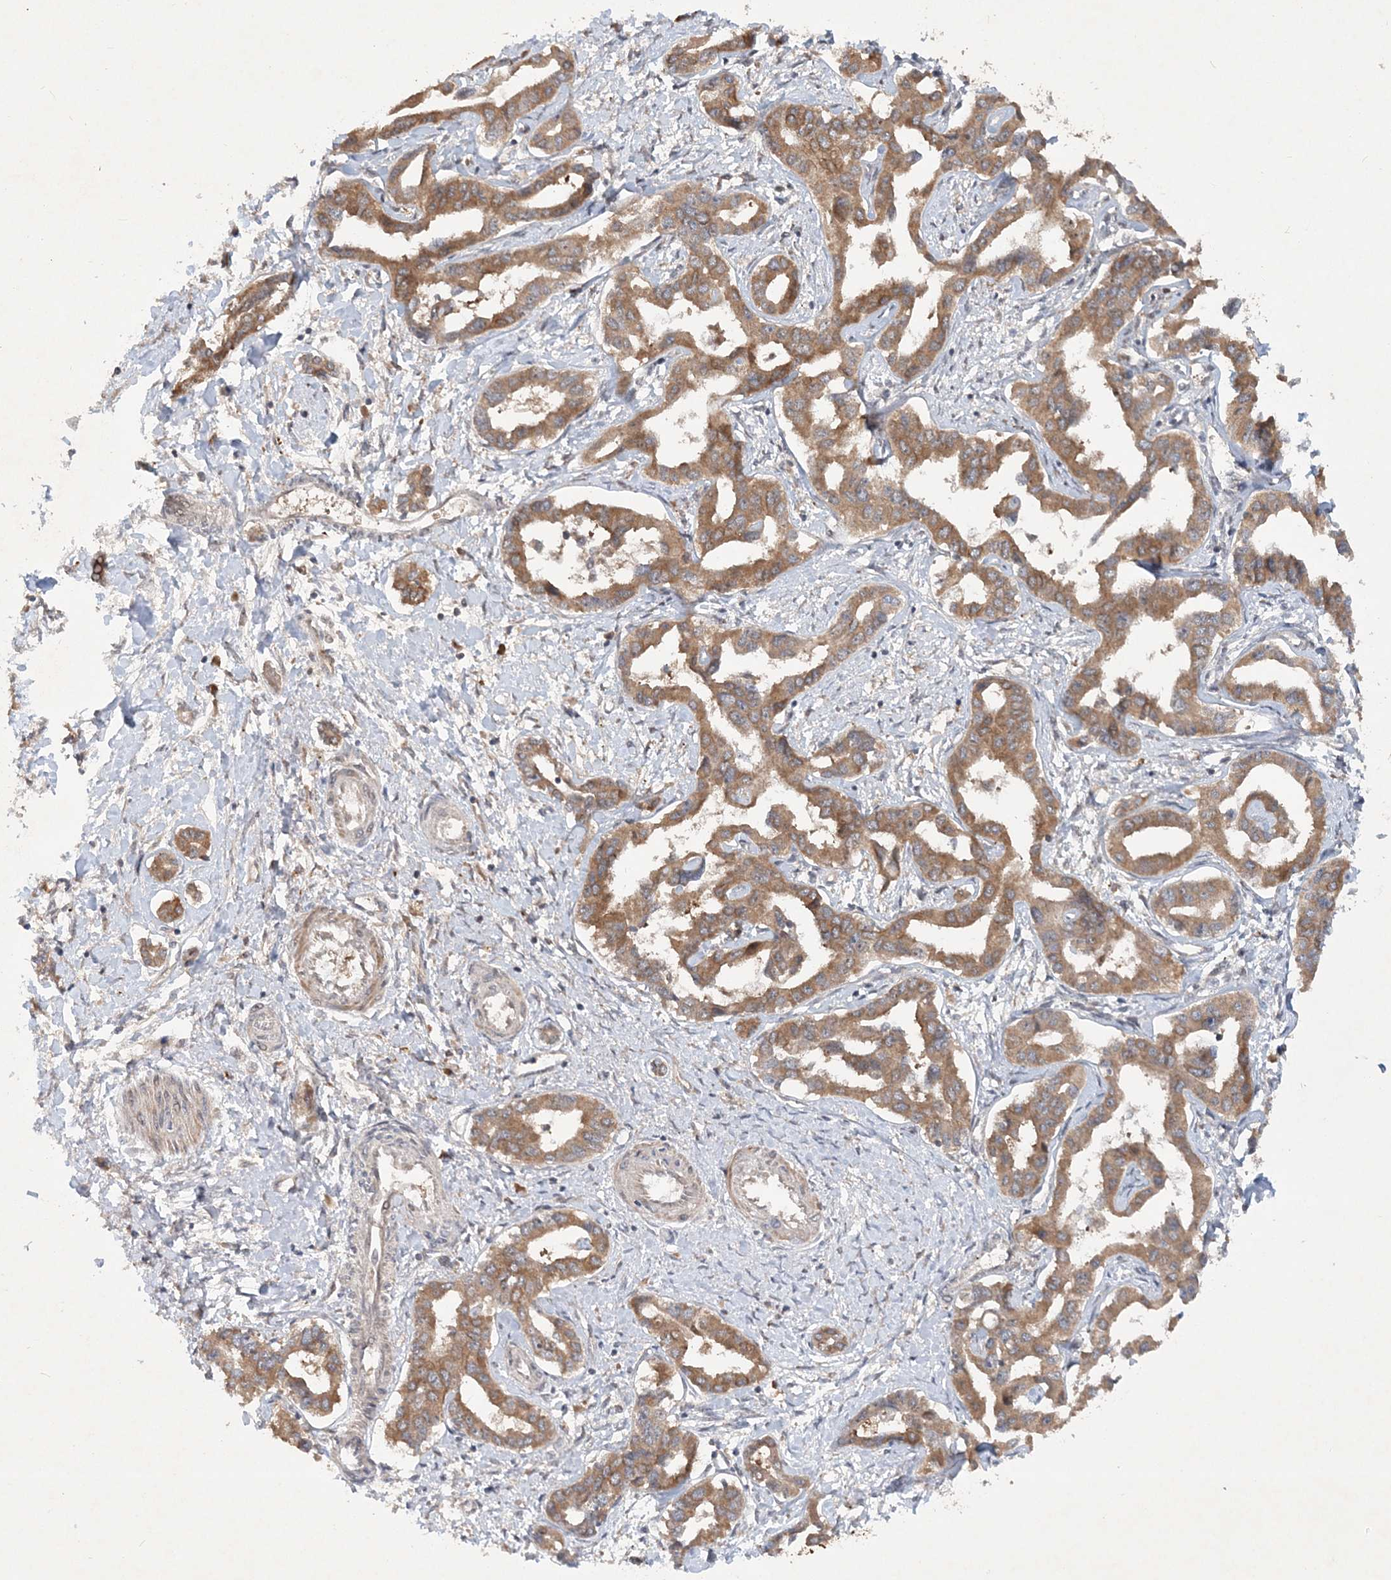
{"staining": {"intensity": "moderate", "quantity": ">75%", "location": "cytoplasmic/membranous"}, "tissue": "liver cancer", "cell_type": "Tumor cells", "image_type": "cancer", "snomed": [{"axis": "morphology", "description": "Cholangiocarcinoma"}, {"axis": "topography", "description": "Liver"}], "caption": "Liver cholangiocarcinoma tissue demonstrates moderate cytoplasmic/membranous positivity in approximately >75% of tumor cells, visualized by immunohistochemistry.", "gene": "UBR3", "patient": {"sex": "male", "age": 59}}